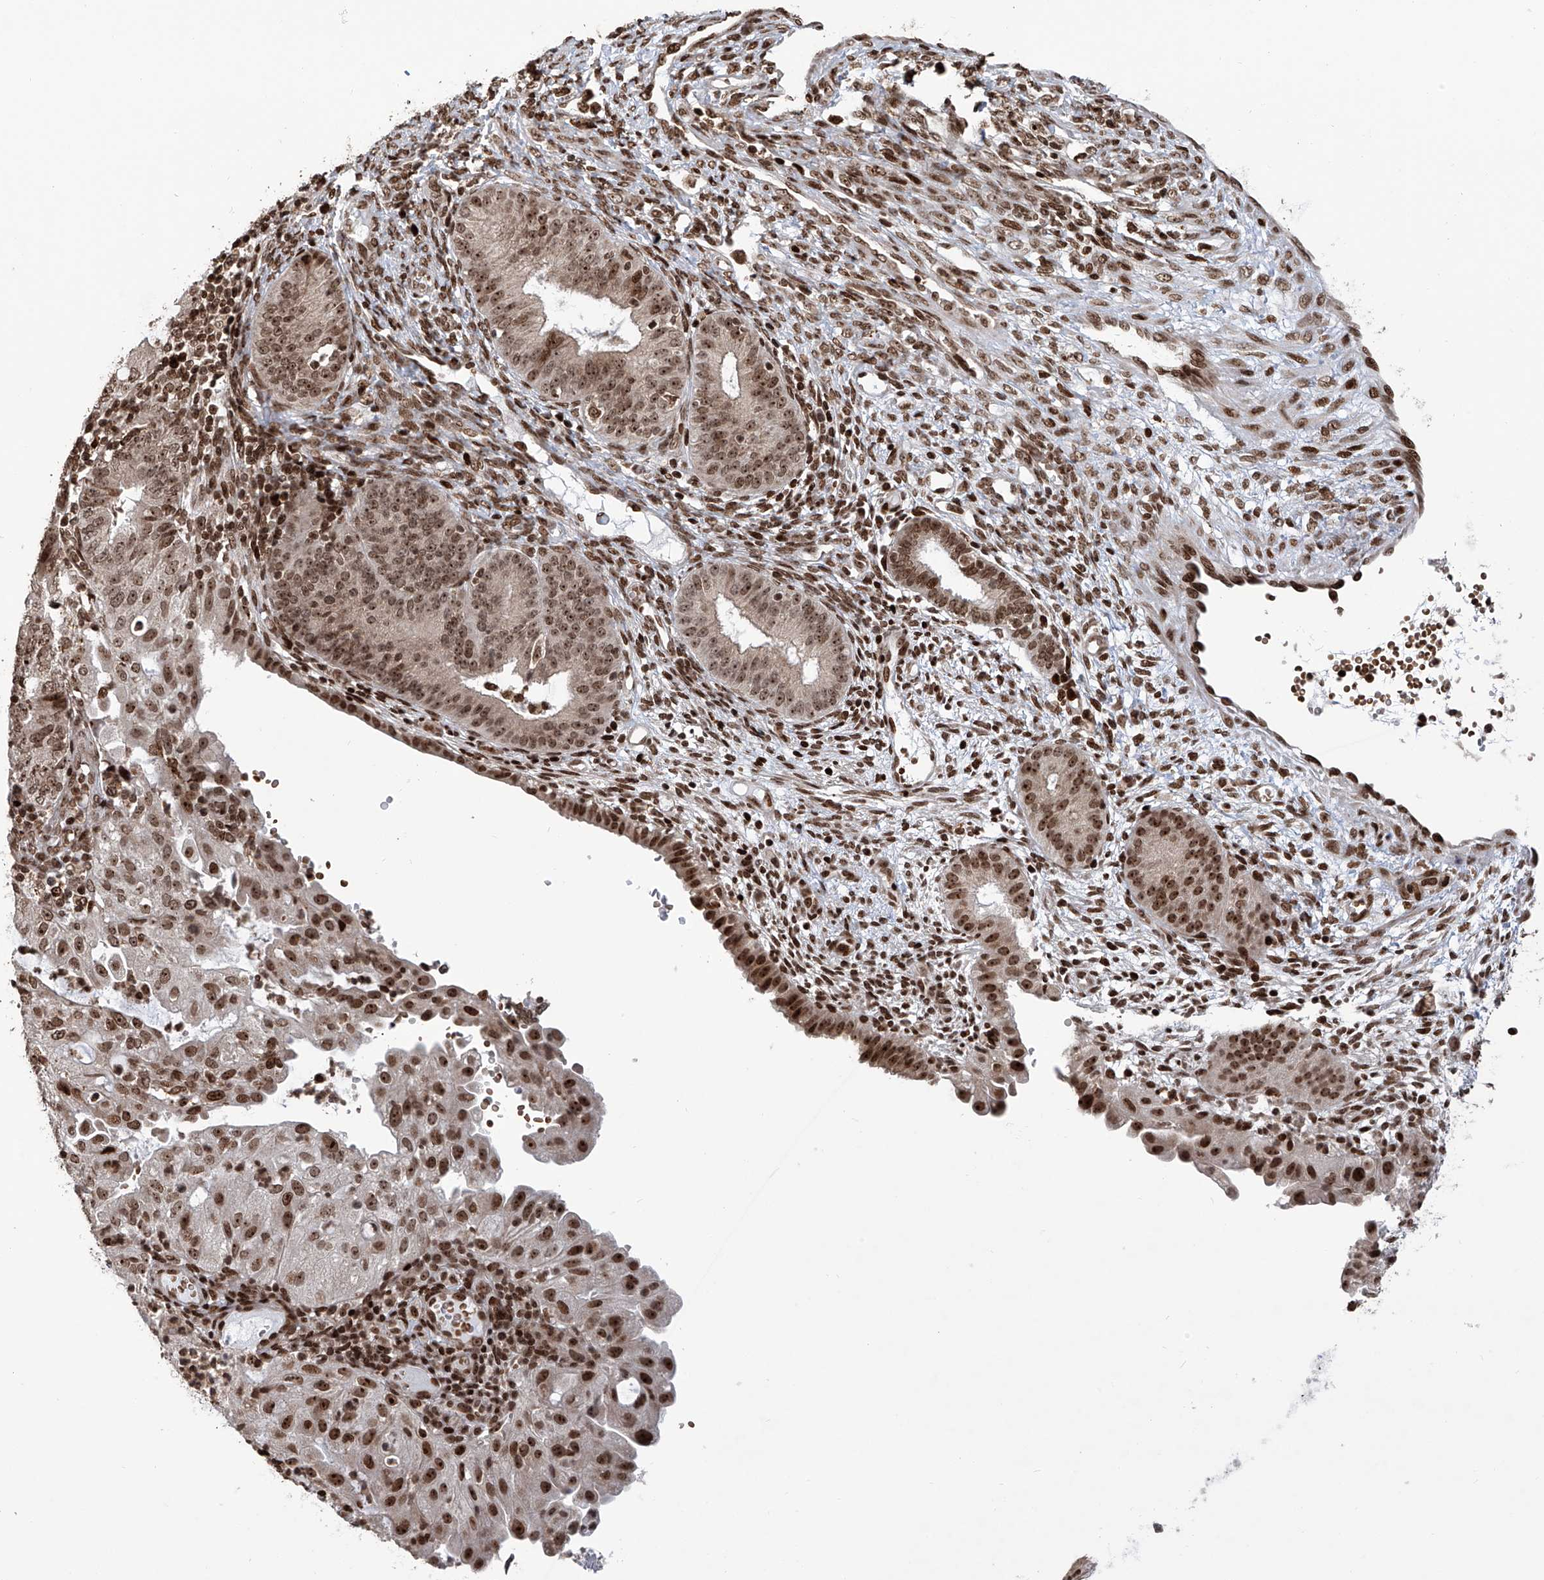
{"staining": {"intensity": "strong", "quantity": ">75%", "location": "nuclear"}, "tissue": "endometrial cancer", "cell_type": "Tumor cells", "image_type": "cancer", "snomed": [{"axis": "morphology", "description": "Adenocarcinoma, NOS"}, {"axis": "topography", "description": "Endometrium"}], "caption": "Tumor cells demonstrate high levels of strong nuclear staining in approximately >75% of cells in endometrial cancer. Nuclei are stained in blue.", "gene": "PAK1IP1", "patient": {"sex": "female", "age": 51}}